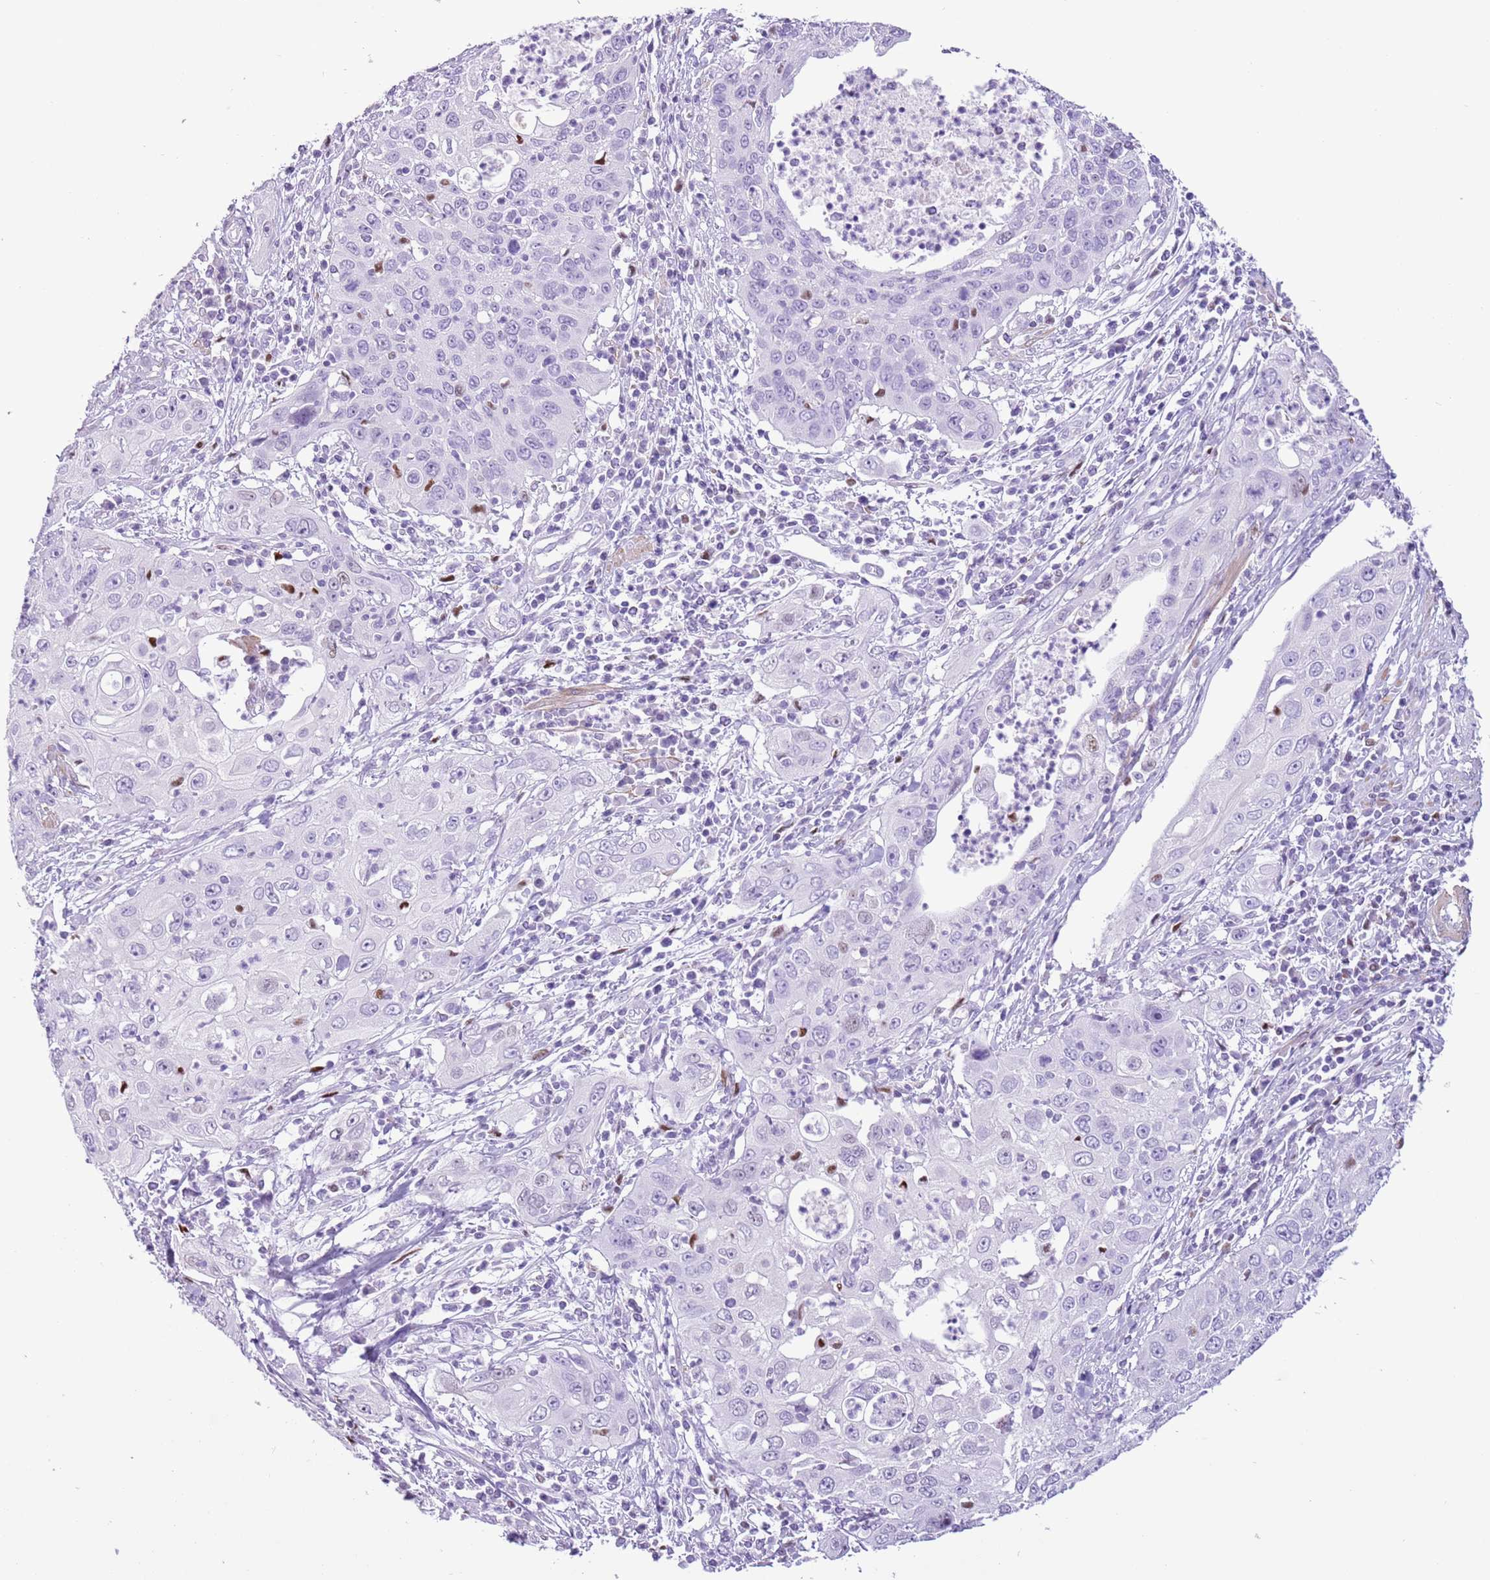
{"staining": {"intensity": "negative", "quantity": "none", "location": "none"}, "tissue": "cervical cancer", "cell_type": "Tumor cells", "image_type": "cancer", "snomed": [{"axis": "morphology", "description": "Squamous cell carcinoma, NOS"}, {"axis": "topography", "description": "Cervix"}], "caption": "Human cervical squamous cell carcinoma stained for a protein using immunohistochemistry (IHC) shows no staining in tumor cells.", "gene": "SLC7A14", "patient": {"sex": "female", "age": 36}}